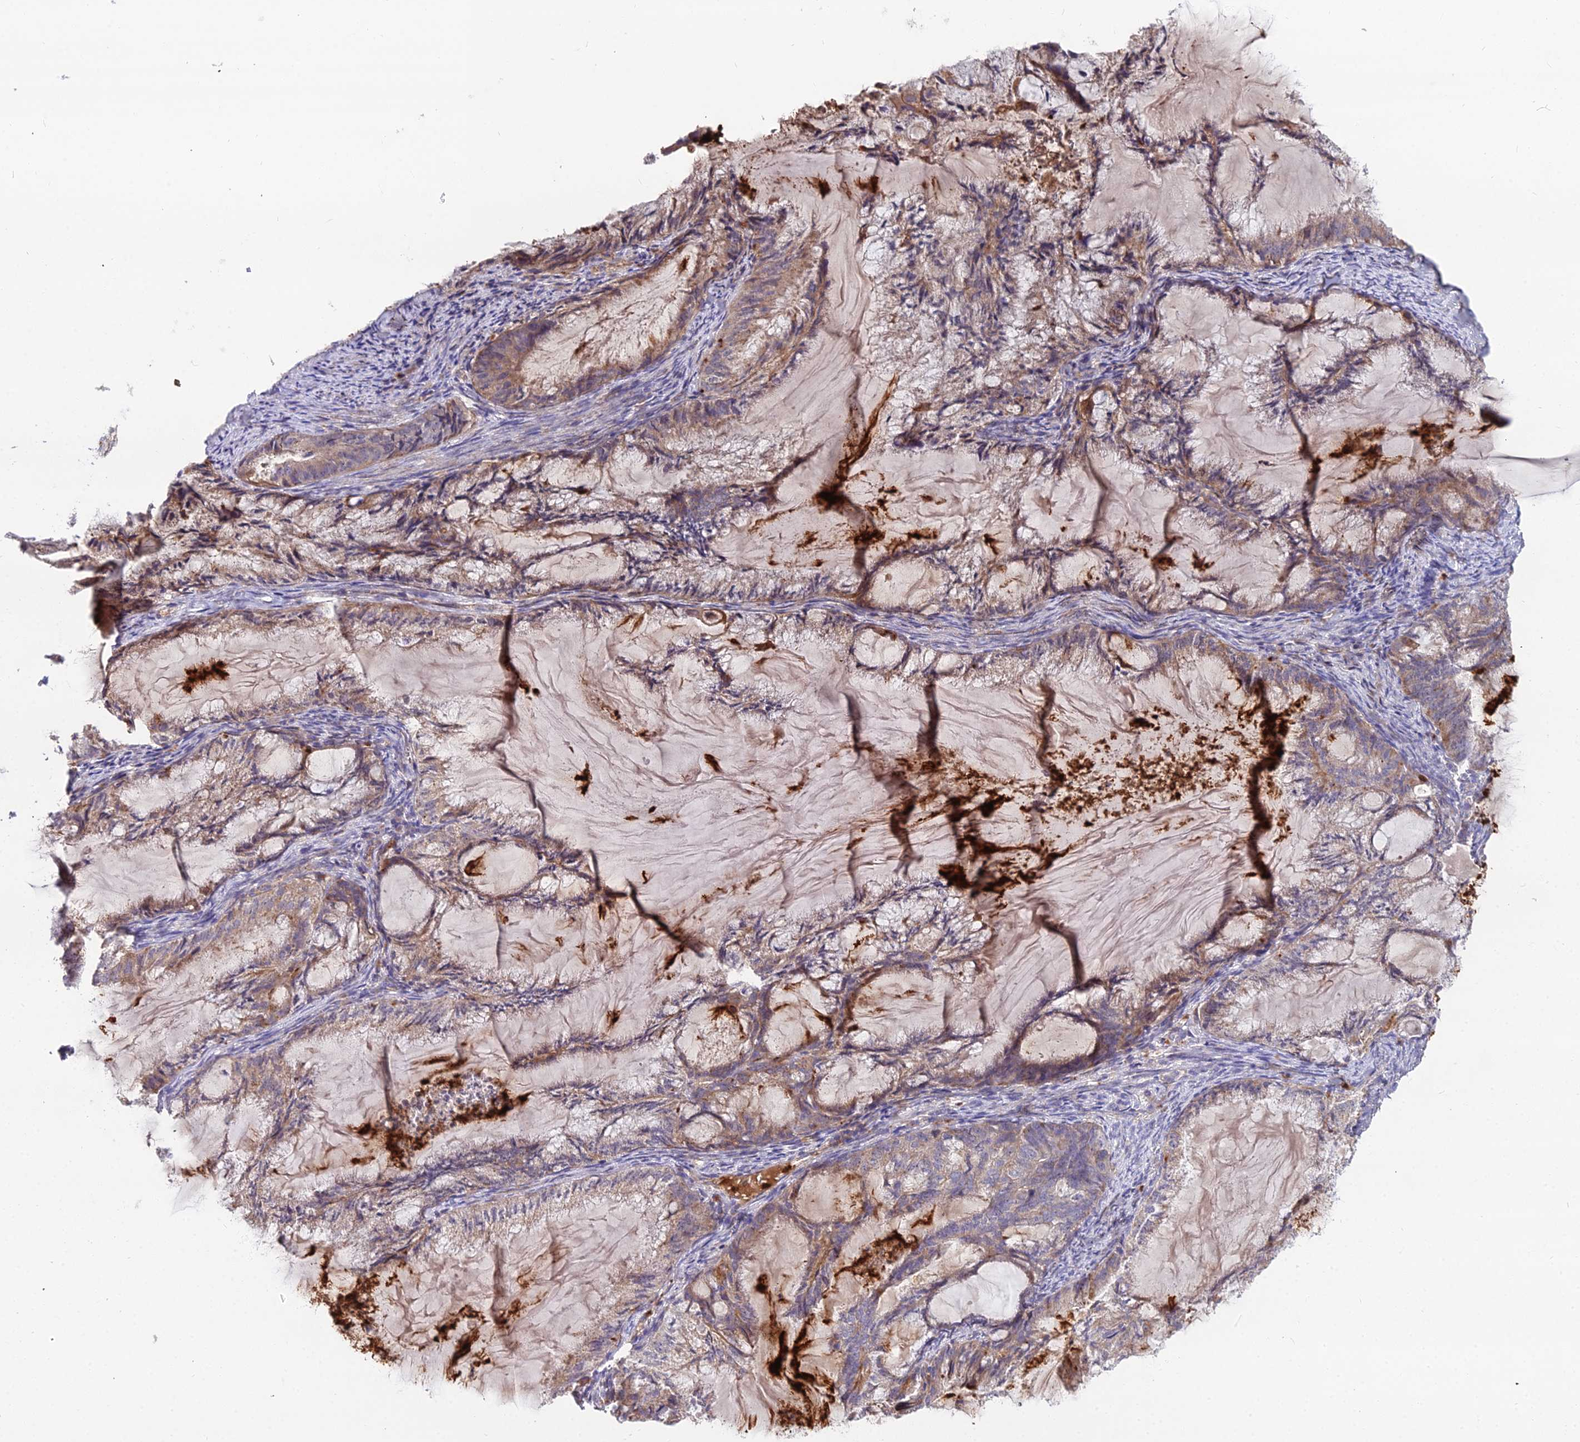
{"staining": {"intensity": "weak", "quantity": "25%-75%", "location": "cytoplasmic/membranous"}, "tissue": "endometrial cancer", "cell_type": "Tumor cells", "image_type": "cancer", "snomed": [{"axis": "morphology", "description": "Adenocarcinoma, NOS"}, {"axis": "topography", "description": "Endometrium"}], "caption": "Brown immunohistochemical staining in human endometrial adenocarcinoma displays weak cytoplasmic/membranous expression in approximately 25%-75% of tumor cells.", "gene": "EID2", "patient": {"sex": "female", "age": 86}}